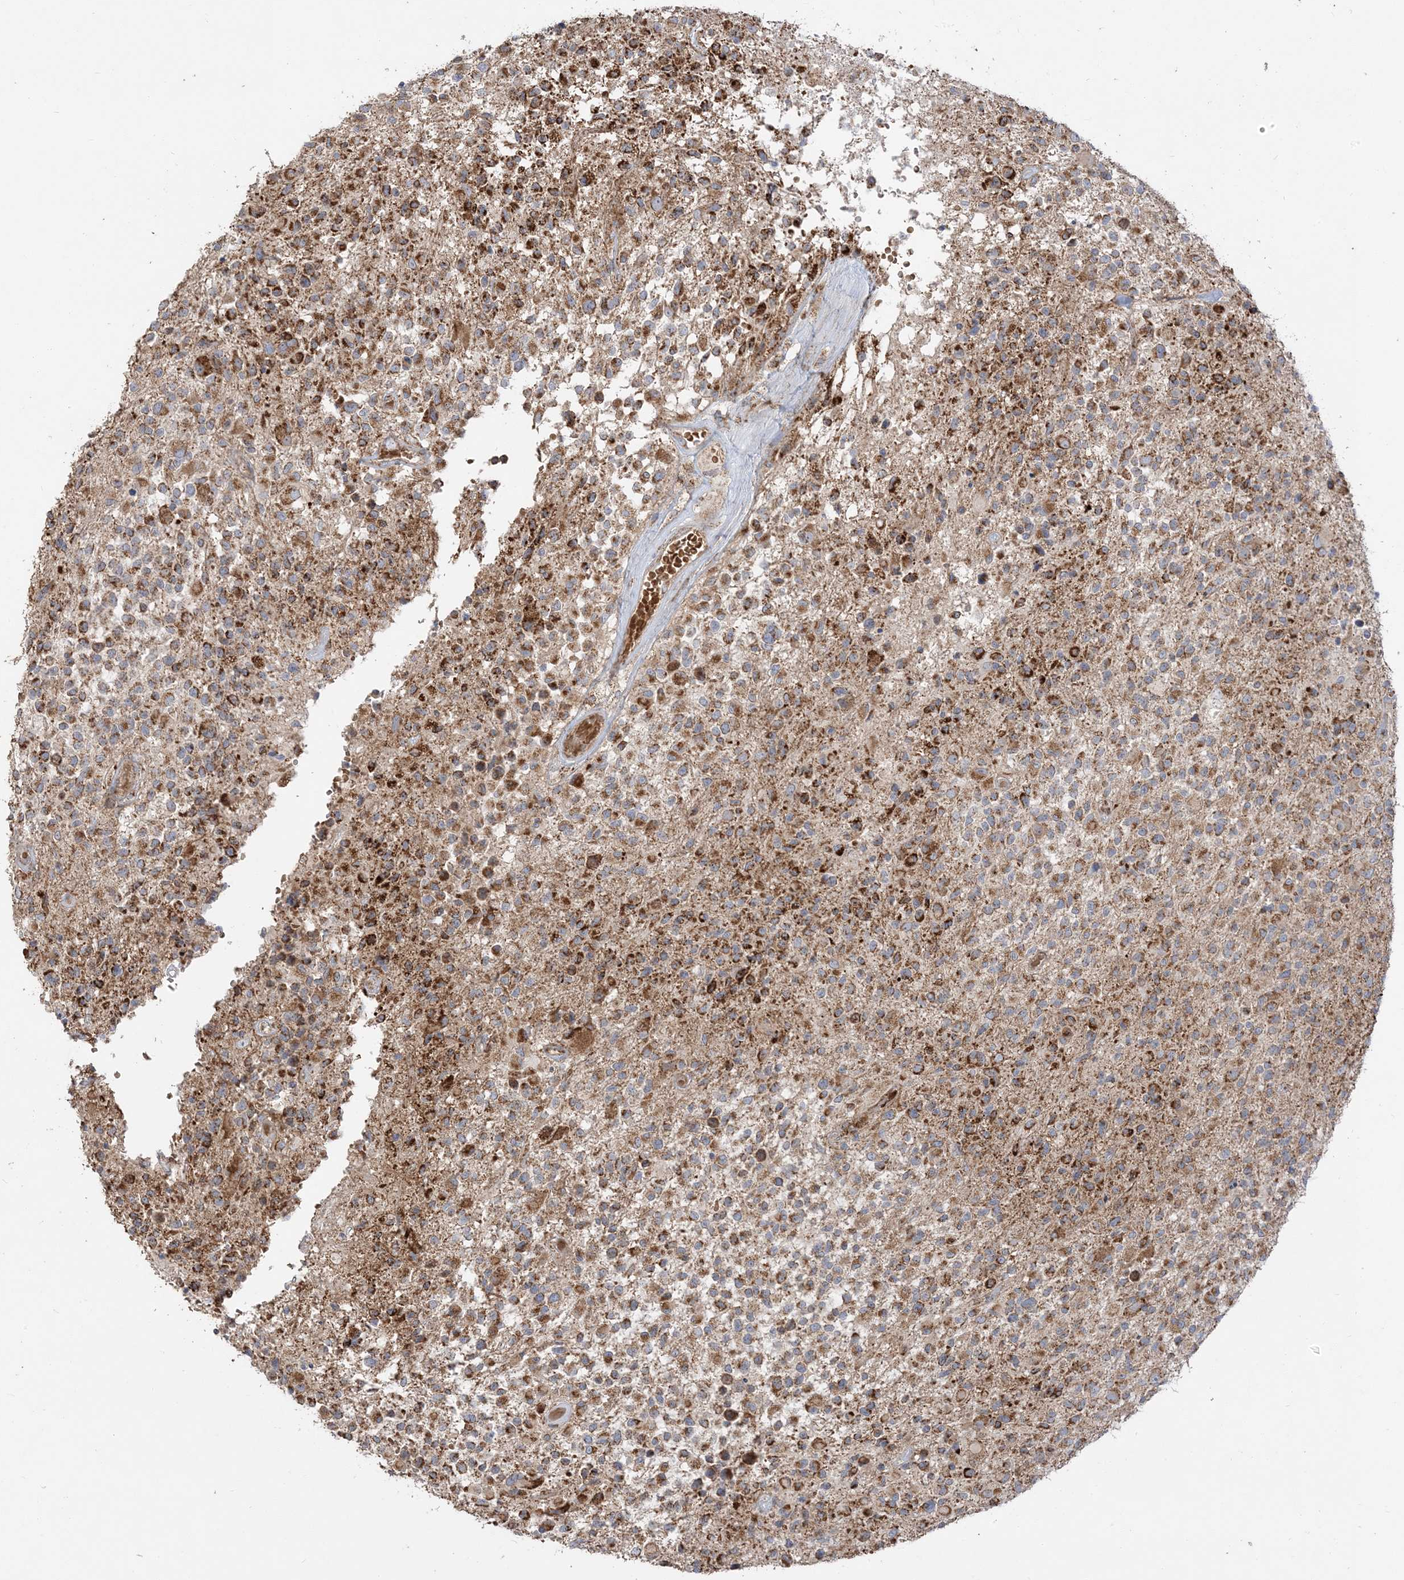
{"staining": {"intensity": "moderate", "quantity": ">75%", "location": "cytoplasmic/membranous"}, "tissue": "glioma", "cell_type": "Tumor cells", "image_type": "cancer", "snomed": [{"axis": "morphology", "description": "Glioma, malignant, High grade"}, {"axis": "morphology", "description": "Glioblastoma, NOS"}, {"axis": "topography", "description": "Brain"}], "caption": "Glioblastoma stained with DAB (3,3'-diaminobenzidine) immunohistochemistry (IHC) demonstrates medium levels of moderate cytoplasmic/membranous expression in about >75% of tumor cells.", "gene": "AARS2", "patient": {"sex": "male", "age": 60}}